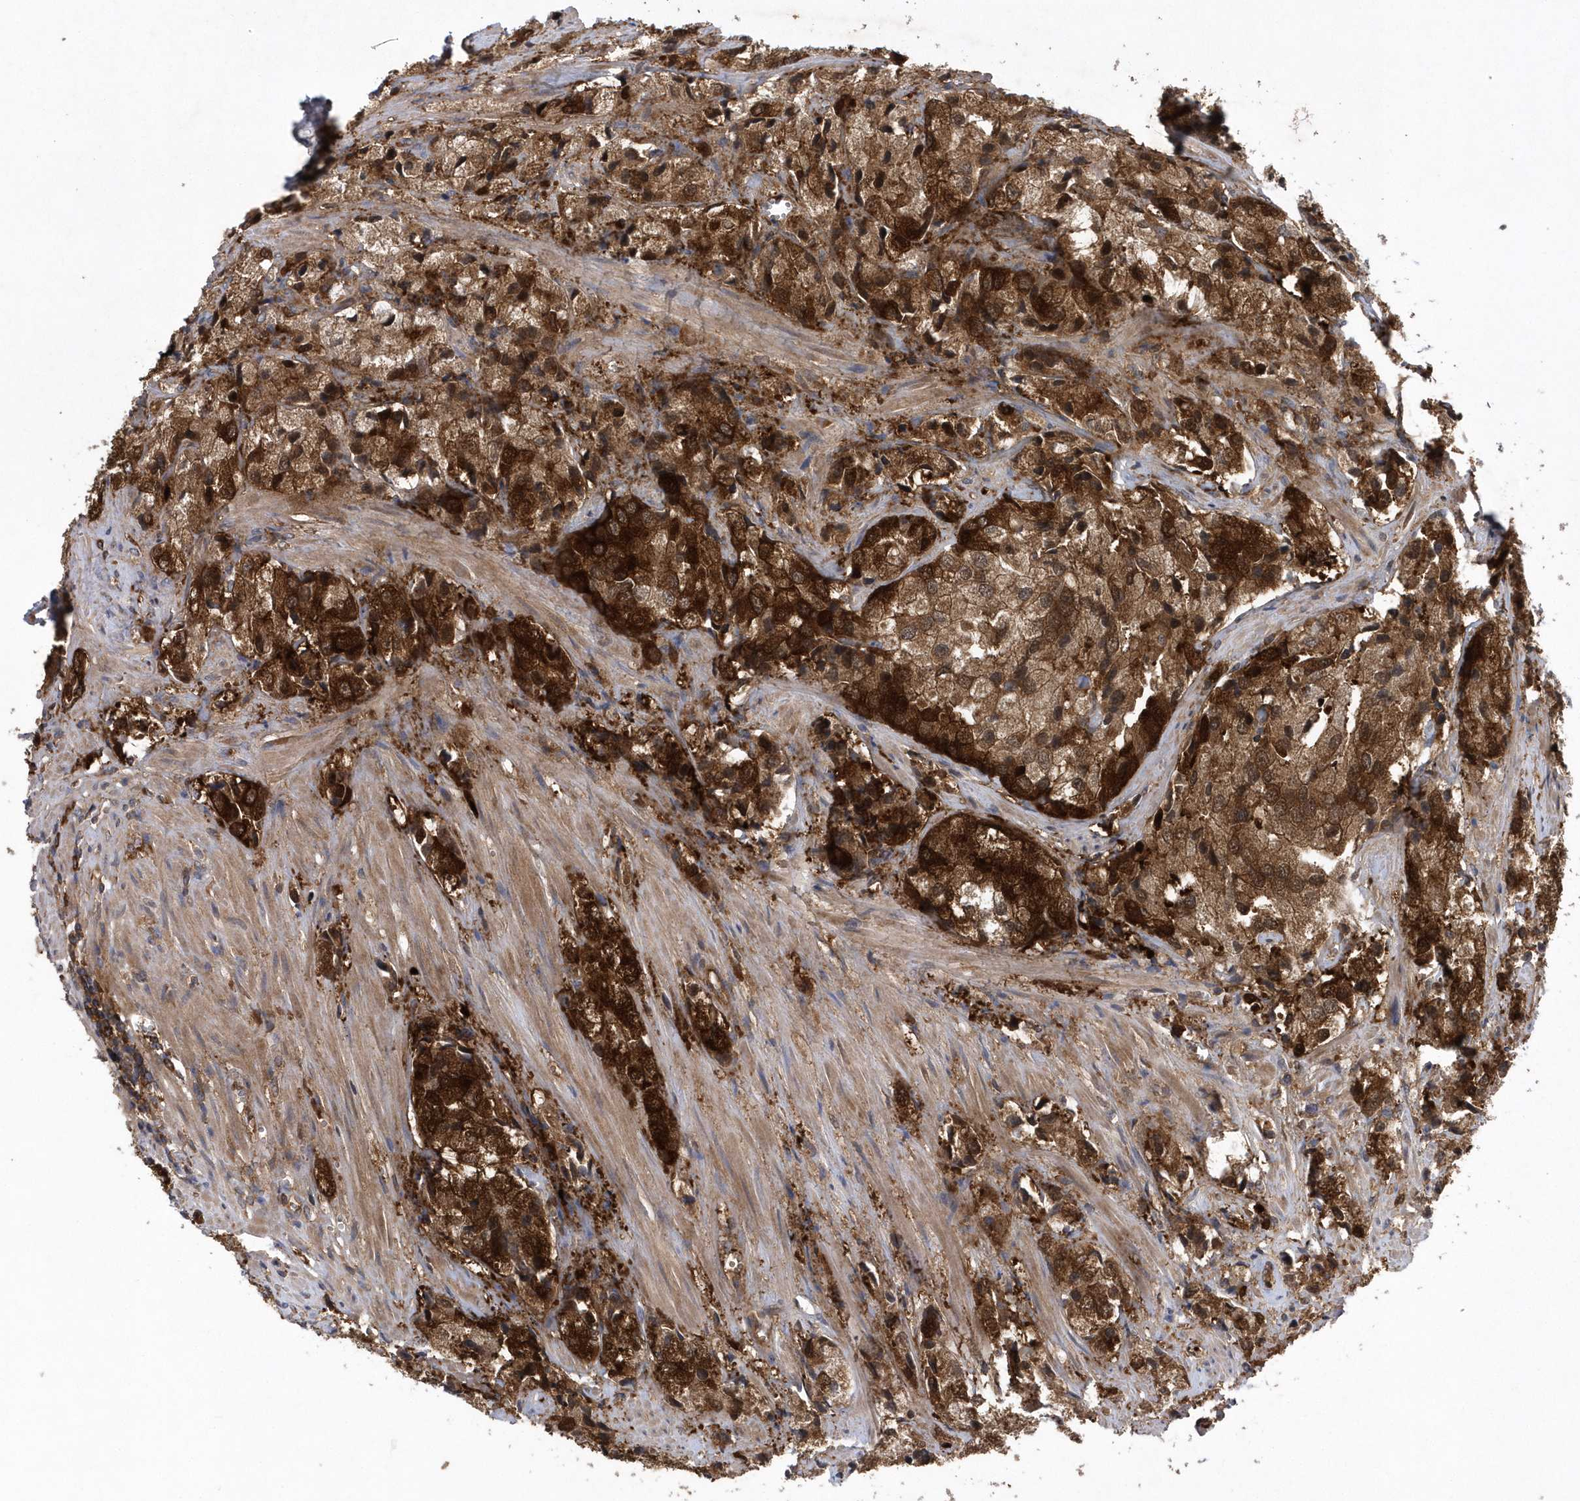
{"staining": {"intensity": "strong", "quantity": ">75%", "location": "cytoplasmic/membranous"}, "tissue": "prostate cancer", "cell_type": "Tumor cells", "image_type": "cancer", "snomed": [{"axis": "morphology", "description": "Adenocarcinoma, High grade"}, {"axis": "topography", "description": "Prostate"}], "caption": "A histopathology image showing strong cytoplasmic/membranous expression in approximately >75% of tumor cells in prostate cancer (high-grade adenocarcinoma), as visualized by brown immunohistochemical staining.", "gene": "PAICS", "patient": {"sex": "male", "age": 66}}